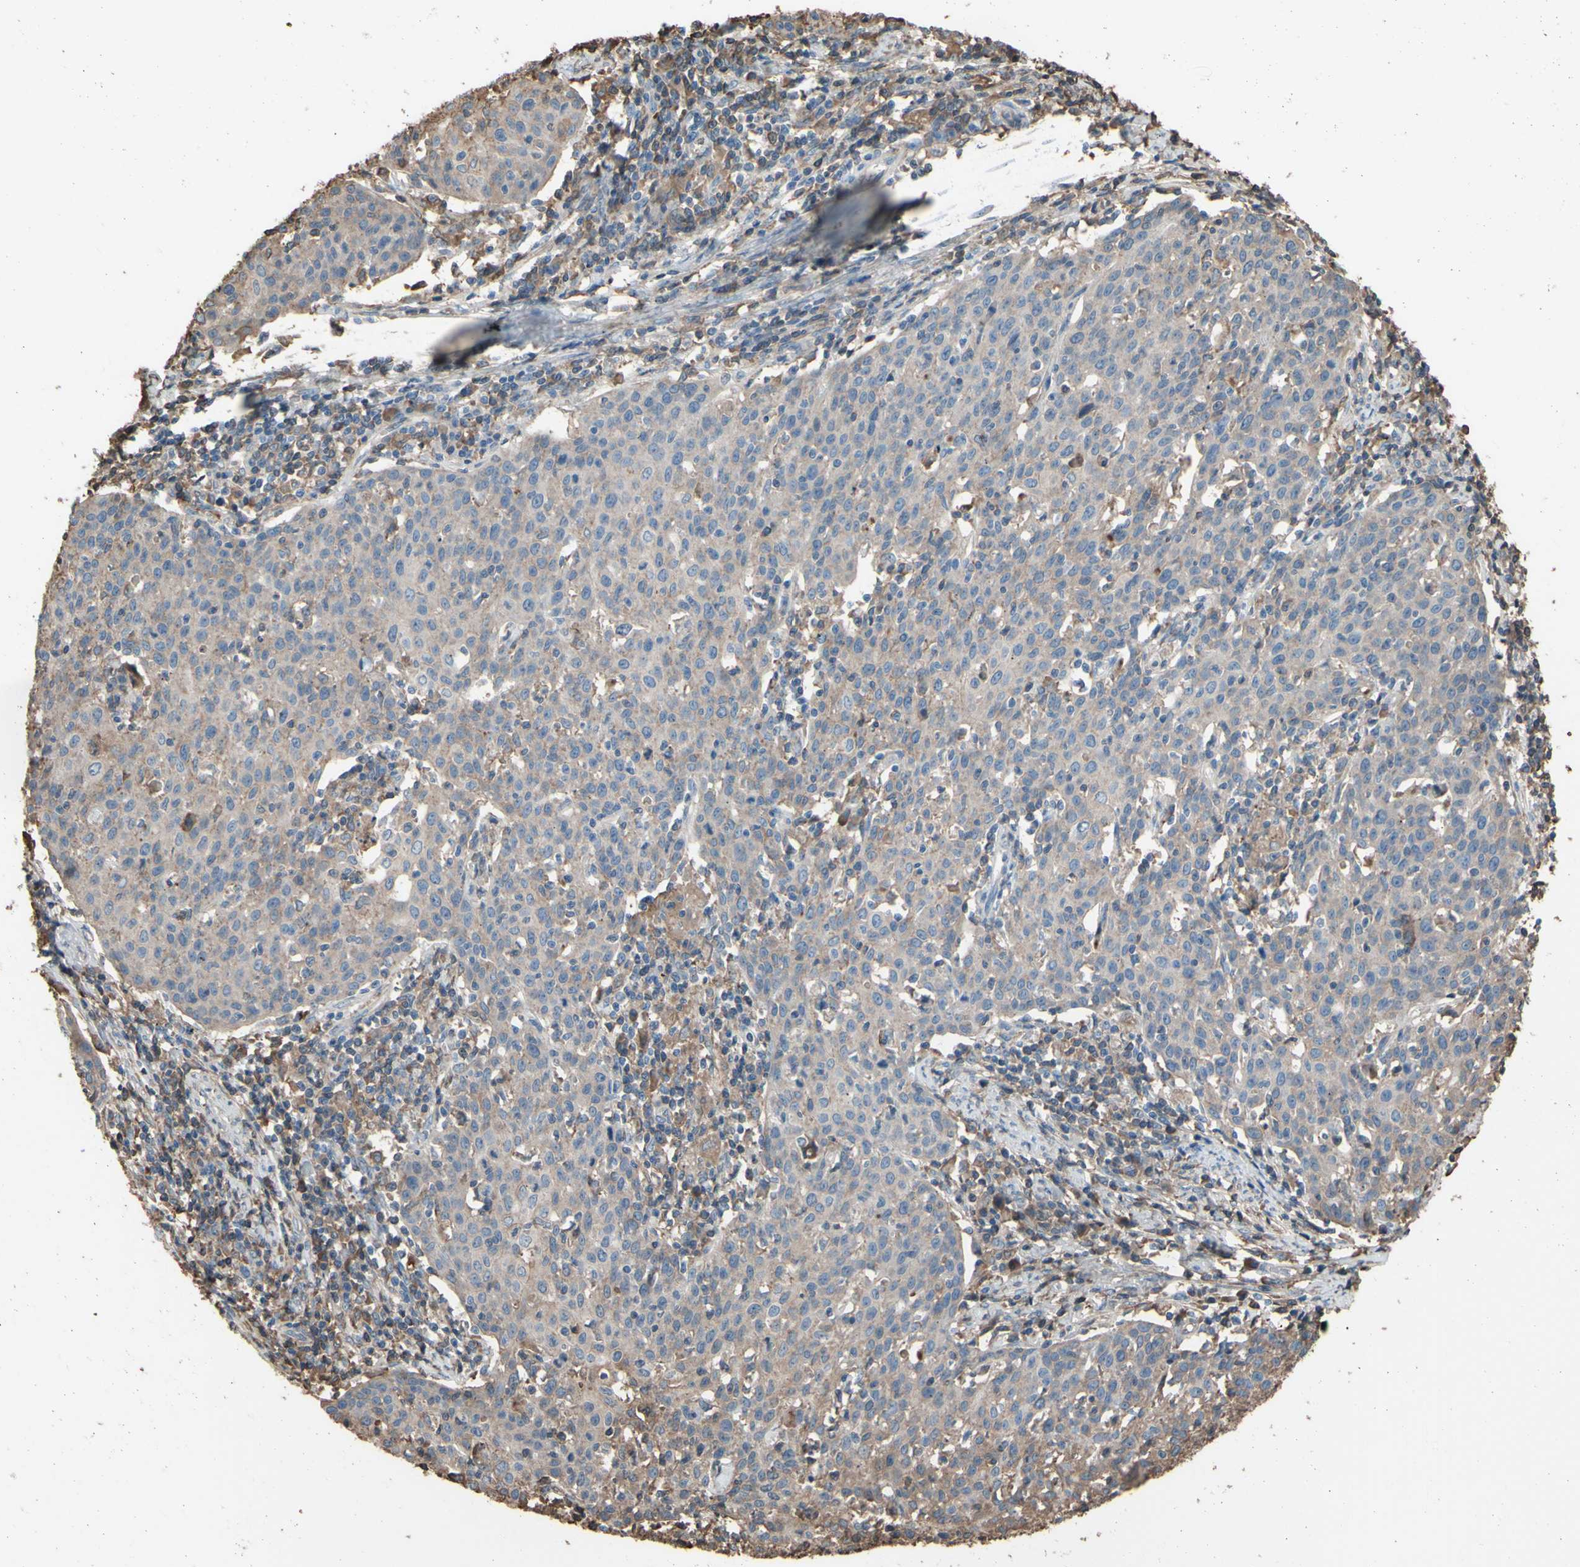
{"staining": {"intensity": "weak", "quantity": "25%-75%", "location": "cytoplasmic/membranous"}, "tissue": "cervical cancer", "cell_type": "Tumor cells", "image_type": "cancer", "snomed": [{"axis": "morphology", "description": "Squamous cell carcinoma, NOS"}, {"axis": "topography", "description": "Cervix"}], "caption": "Human cervical cancer (squamous cell carcinoma) stained with a brown dye displays weak cytoplasmic/membranous positive expression in approximately 25%-75% of tumor cells.", "gene": "PTGDS", "patient": {"sex": "female", "age": 38}}